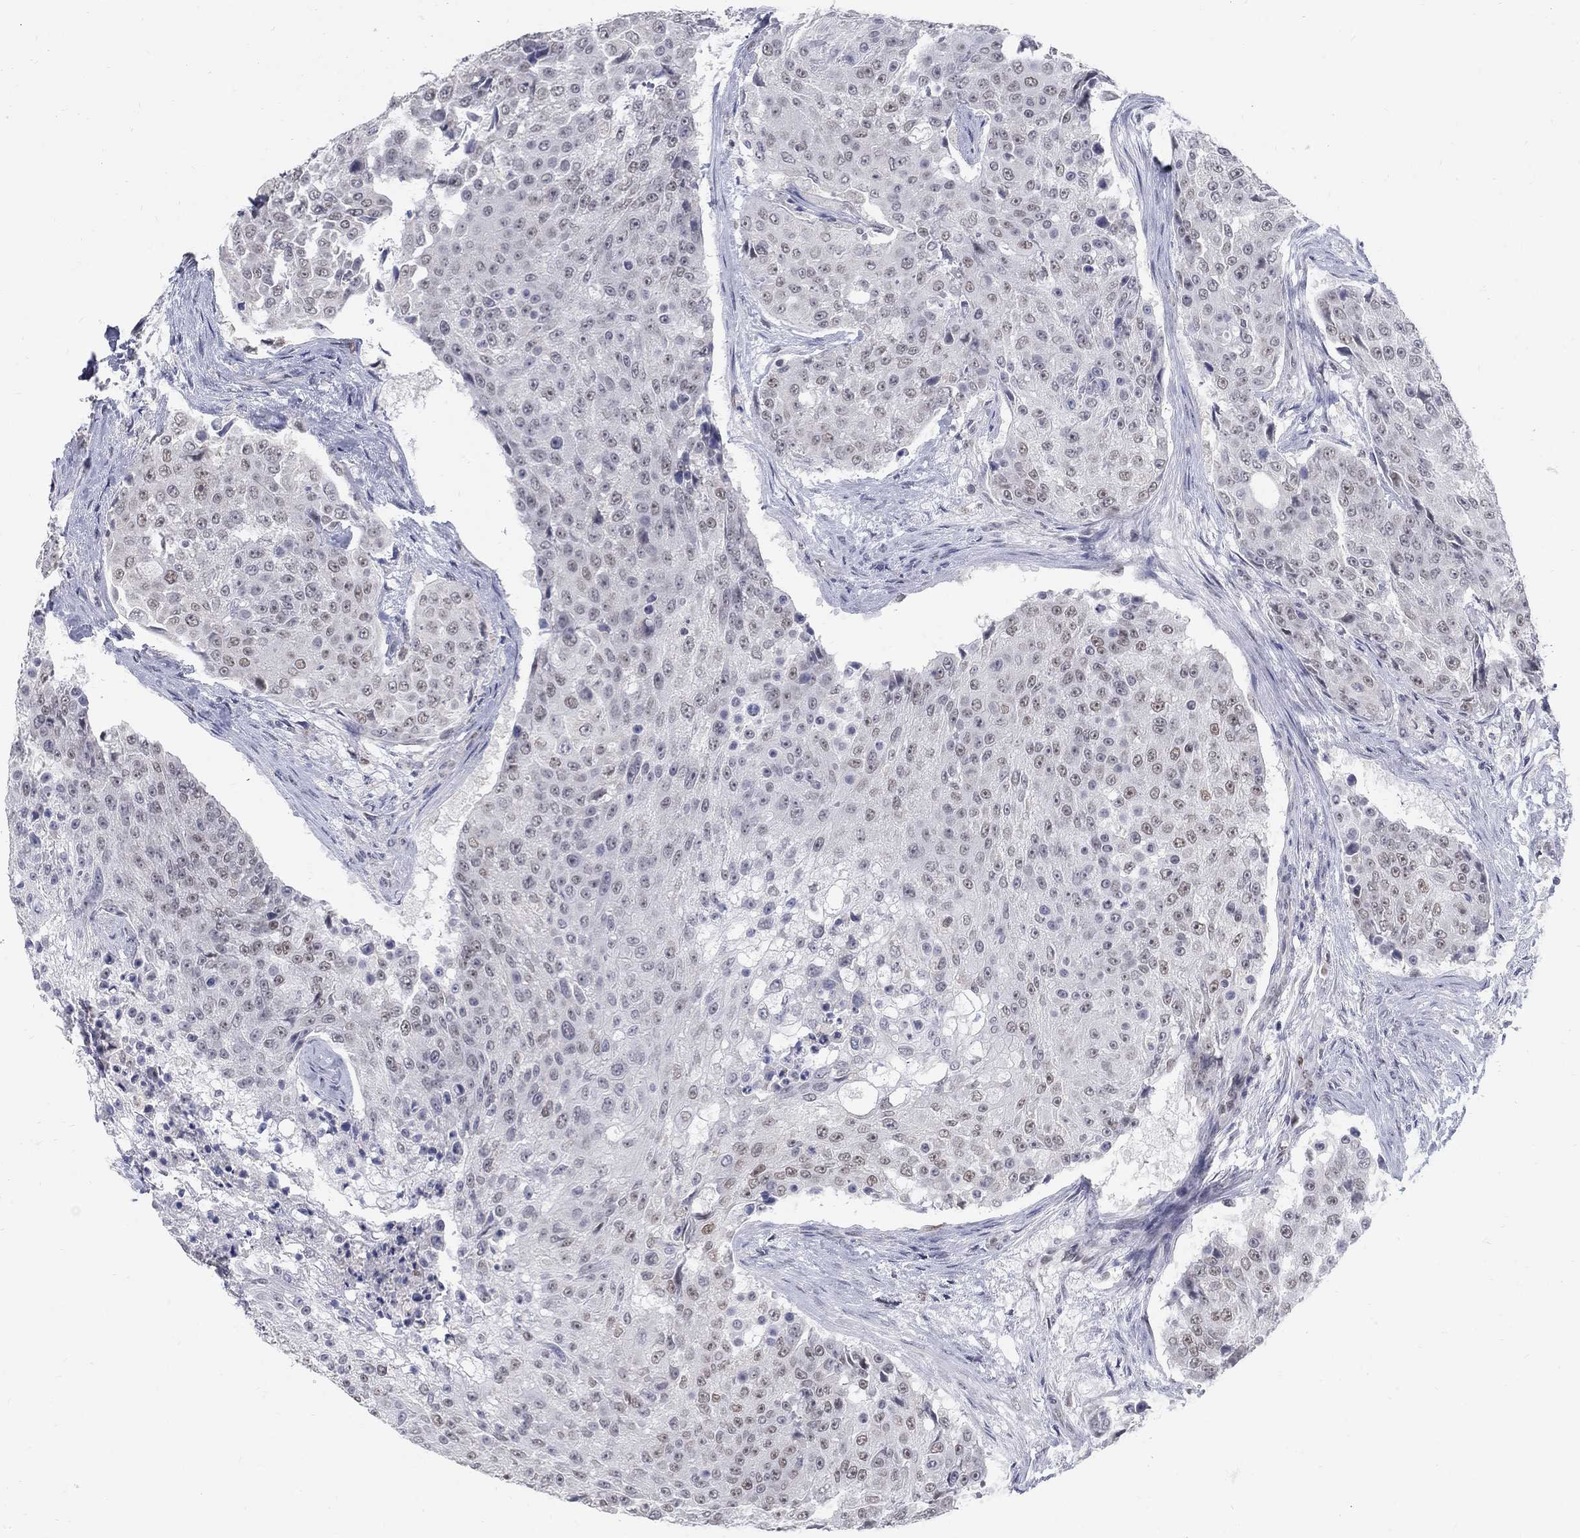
{"staining": {"intensity": "moderate", "quantity": "<25%", "location": "nuclear"}, "tissue": "urothelial cancer", "cell_type": "Tumor cells", "image_type": "cancer", "snomed": [{"axis": "morphology", "description": "Urothelial carcinoma, High grade"}, {"axis": "topography", "description": "Urinary bladder"}], "caption": "High-power microscopy captured an immunohistochemistry photomicrograph of high-grade urothelial carcinoma, revealing moderate nuclear positivity in about <25% of tumor cells. (Brightfield microscopy of DAB IHC at high magnification).", "gene": "GCFC2", "patient": {"sex": "female", "age": 63}}